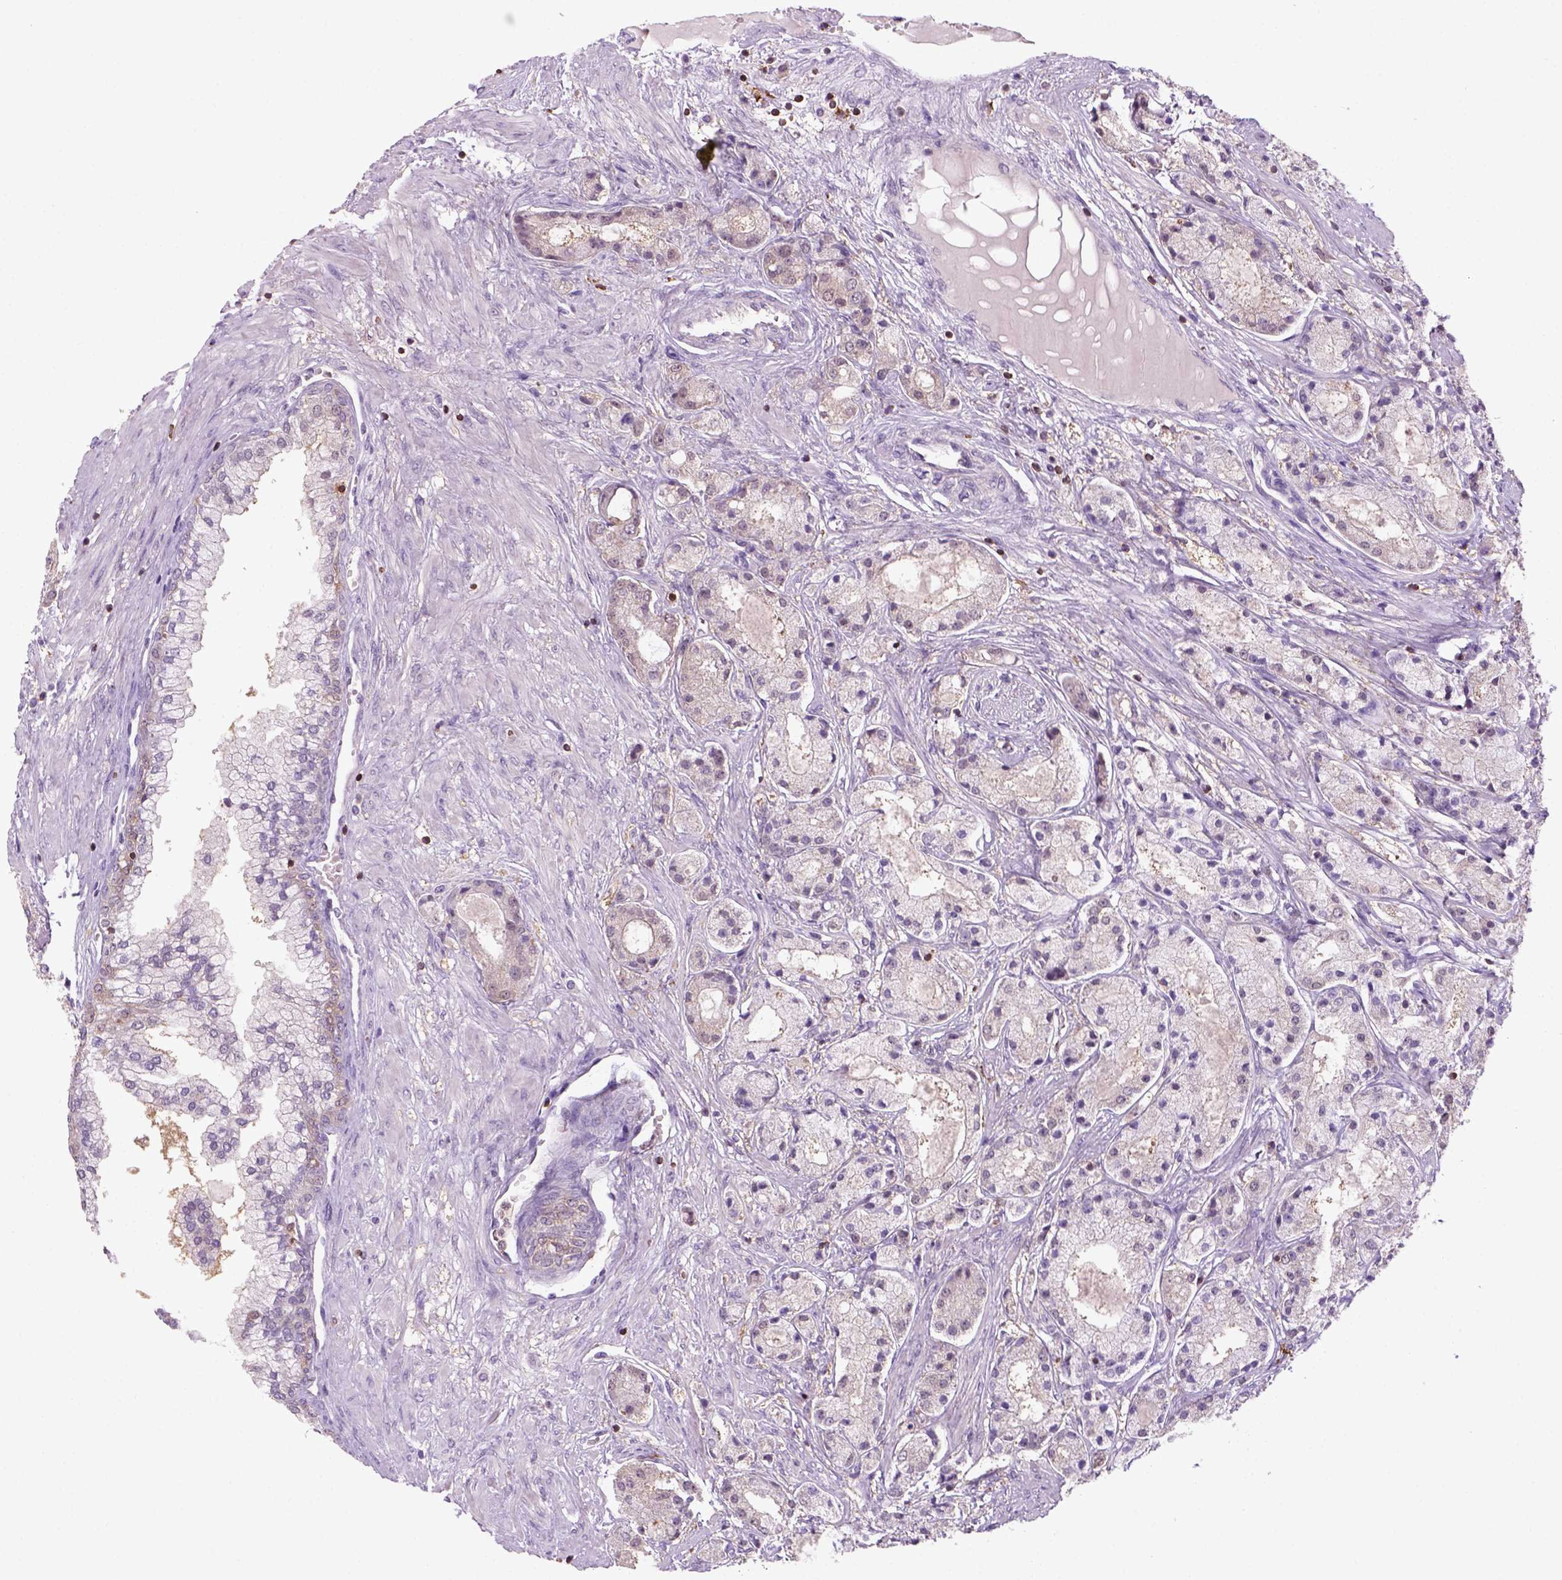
{"staining": {"intensity": "negative", "quantity": "none", "location": "none"}, "tissue": "prostate cancer", "cell_type": "Tumor cells", "image_type": "cancer", "snomed": [{"axis": "morphology", "description": "Adenocarcinoma, High grade"}, {"axis": "topography", "description": "Prostate"}], "caption": "IHC image of neoplastic tissue: prostate cancer (adenocarcinoma (high-grade)) stained with DAB (3,3'-diaminobenzidine) shows no significant protein positivity in tumor cells. (DAB immunohistochemistry with hematoxylin counter stain).", "gene": "GOT1", "patient": {"sex": "male", "age": 67}}